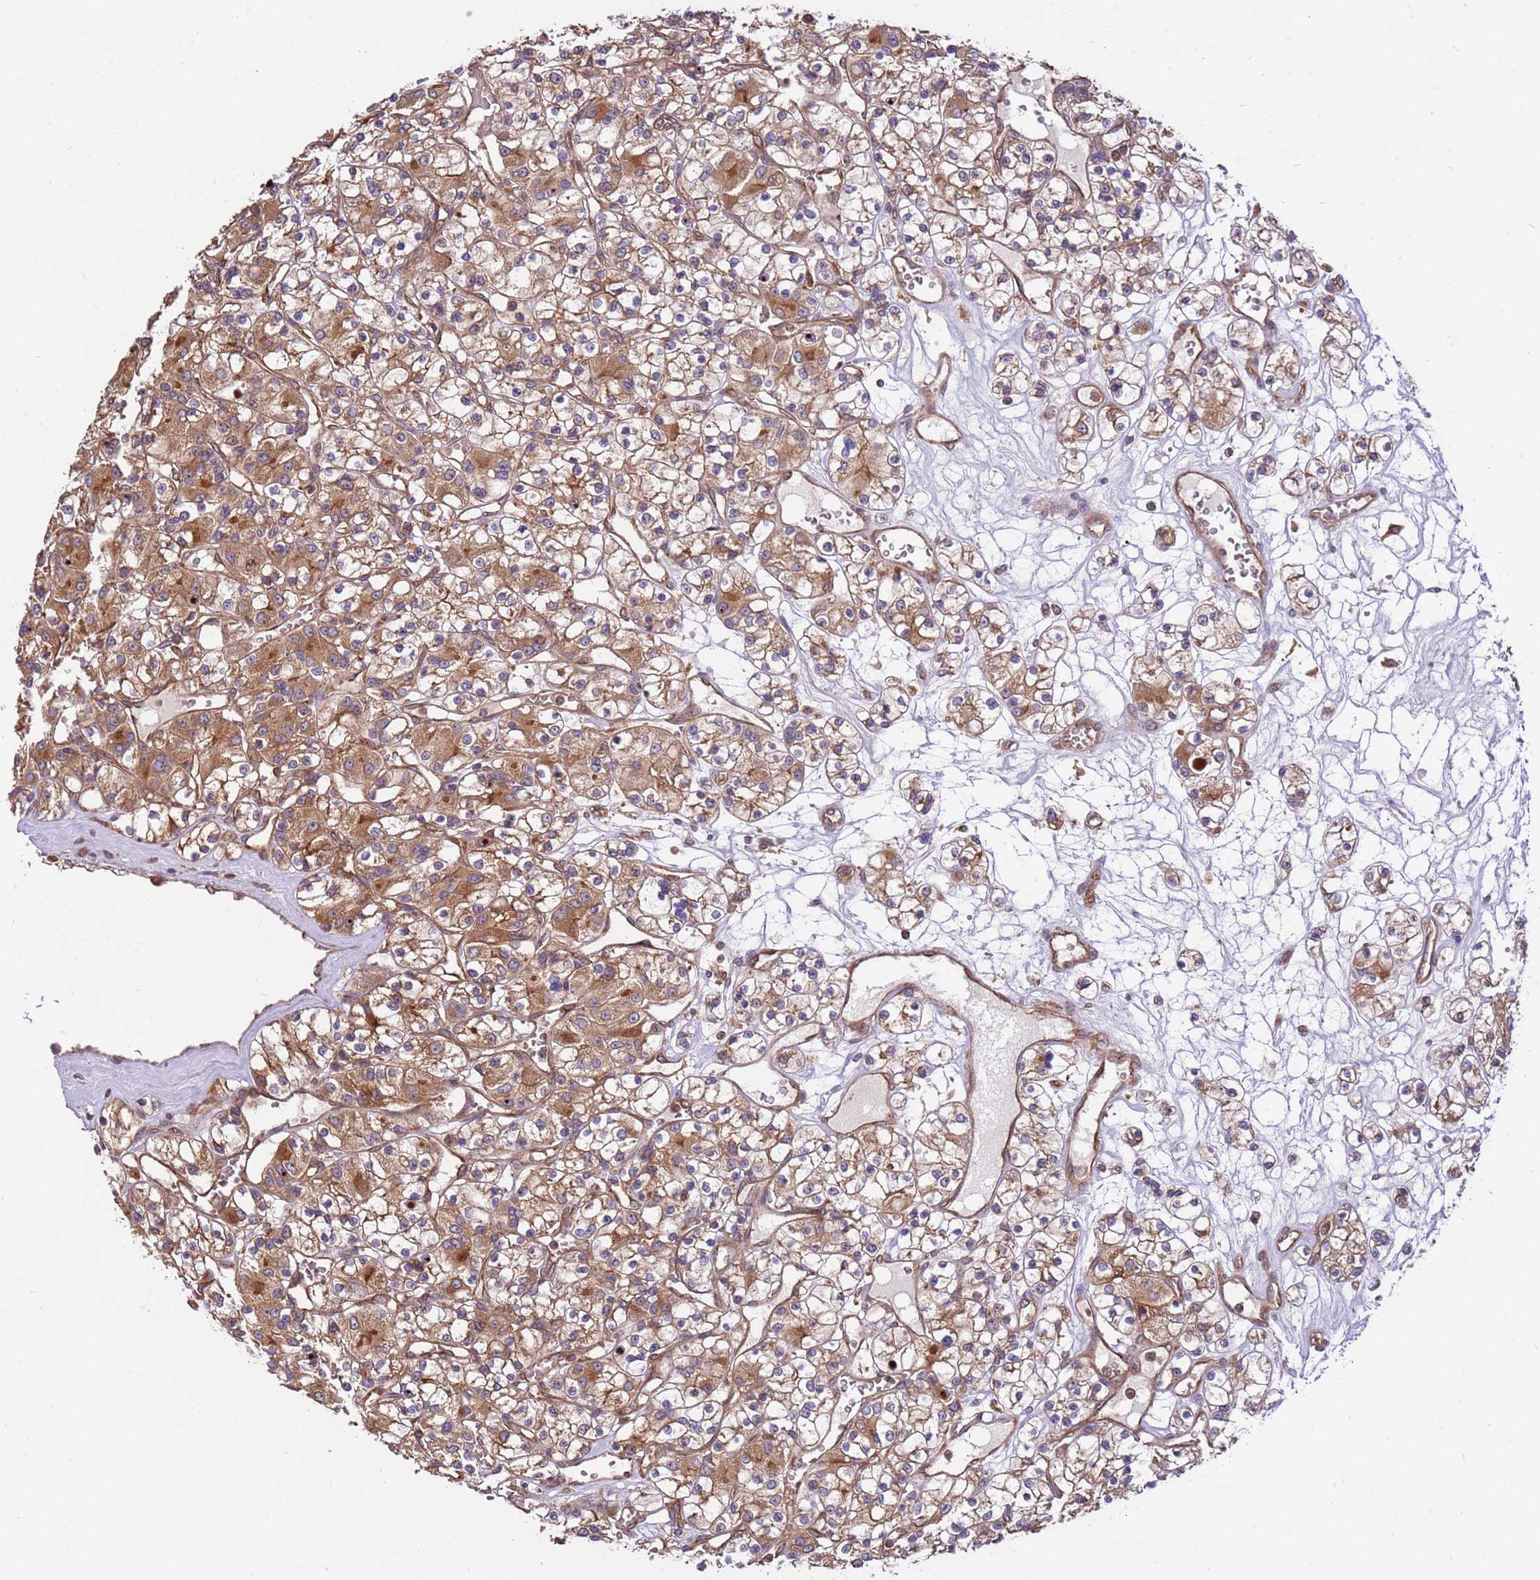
{"staining": {"intensity": "moderate", "quantity": ">75%", "location": "cytoplasmic/membranous"}, "tissue": "renal cancer", "cell_type": "Tumor cells", "image_type": "cancer", "snomed": [{"axis": "morphology", "description": "Adenocarcinoma, NOS"}, {"axis": "topography", "description": "Kidney"}], "caption": "A micrograph showing moderate cytoplasmic/membranous positivity in approximately >75% of tumor cells in renal cancer (adenocarcinoma), as visualized by brown immunohistochemical staining.", "gene": "SLC44A5", "patient": {"sex": "female", "age": 59}}